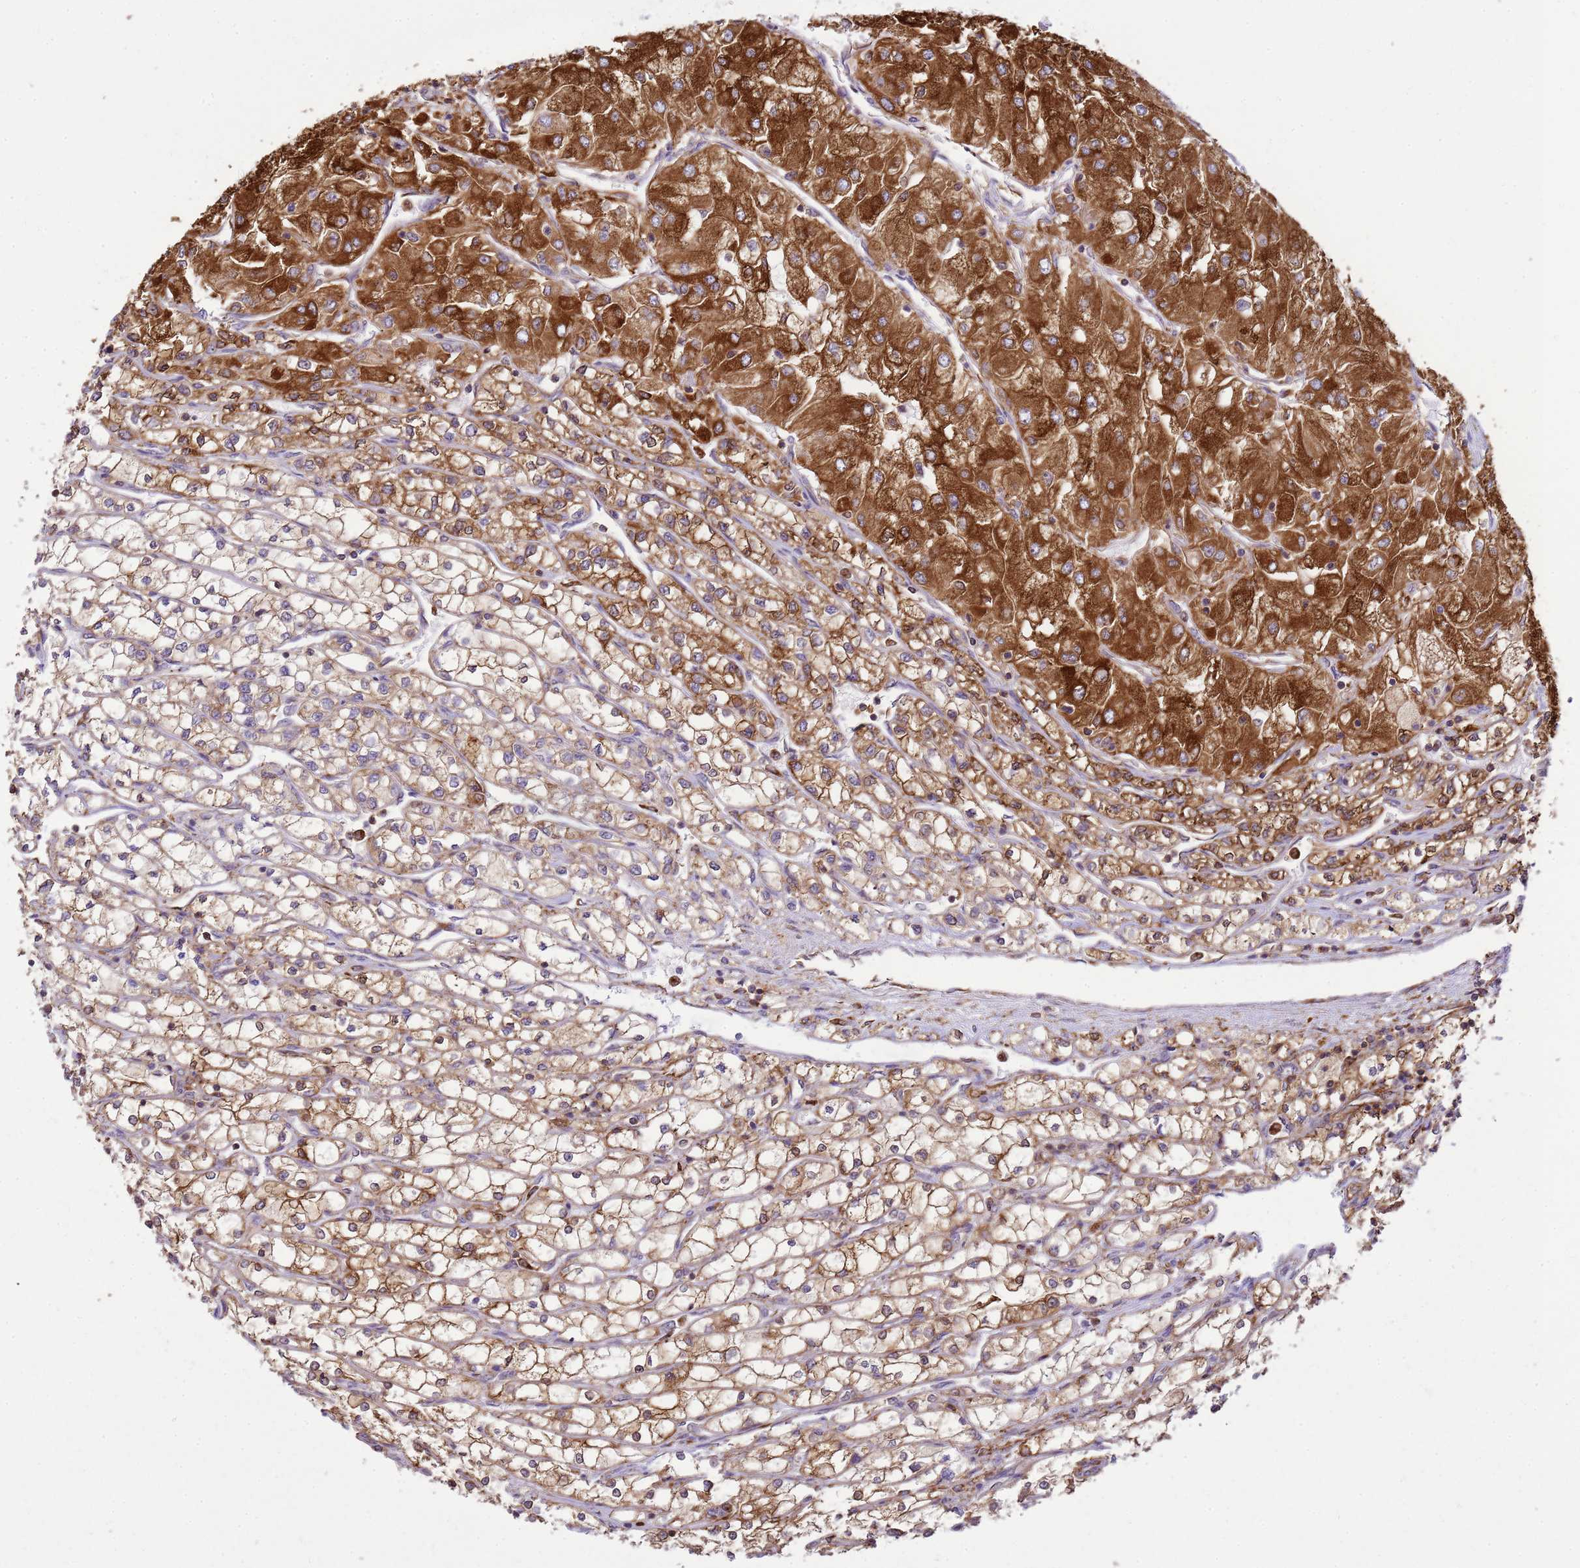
{"staining": {"intensity": "strong", "quantity": "25%-75%", "location": "cytoplasmic/membranous"}, "tissue": "renal cancer", "cell_type": "Tumor cells", "image_type": "cancer", "snomed": [{"axis": "morphology", "description": "Adenocarcinoma, NOS"}, {"axis": "topography", "description": "Kidney"}], "caption": "A high-resolution histopathology image shows immunohistochemistry staining of renal adenocarcinoma, which reveals strong cytoplasmic/membranous staining in approximately 25%-75% of tumor cells. The staining was performed using DAB to visualize the protein expression in brown, while the nuclei were stained in blue with hematoxylin (Magnification: 20x).", "gene": "GABRE", "patient": {"sex": "male", "age": 80}}